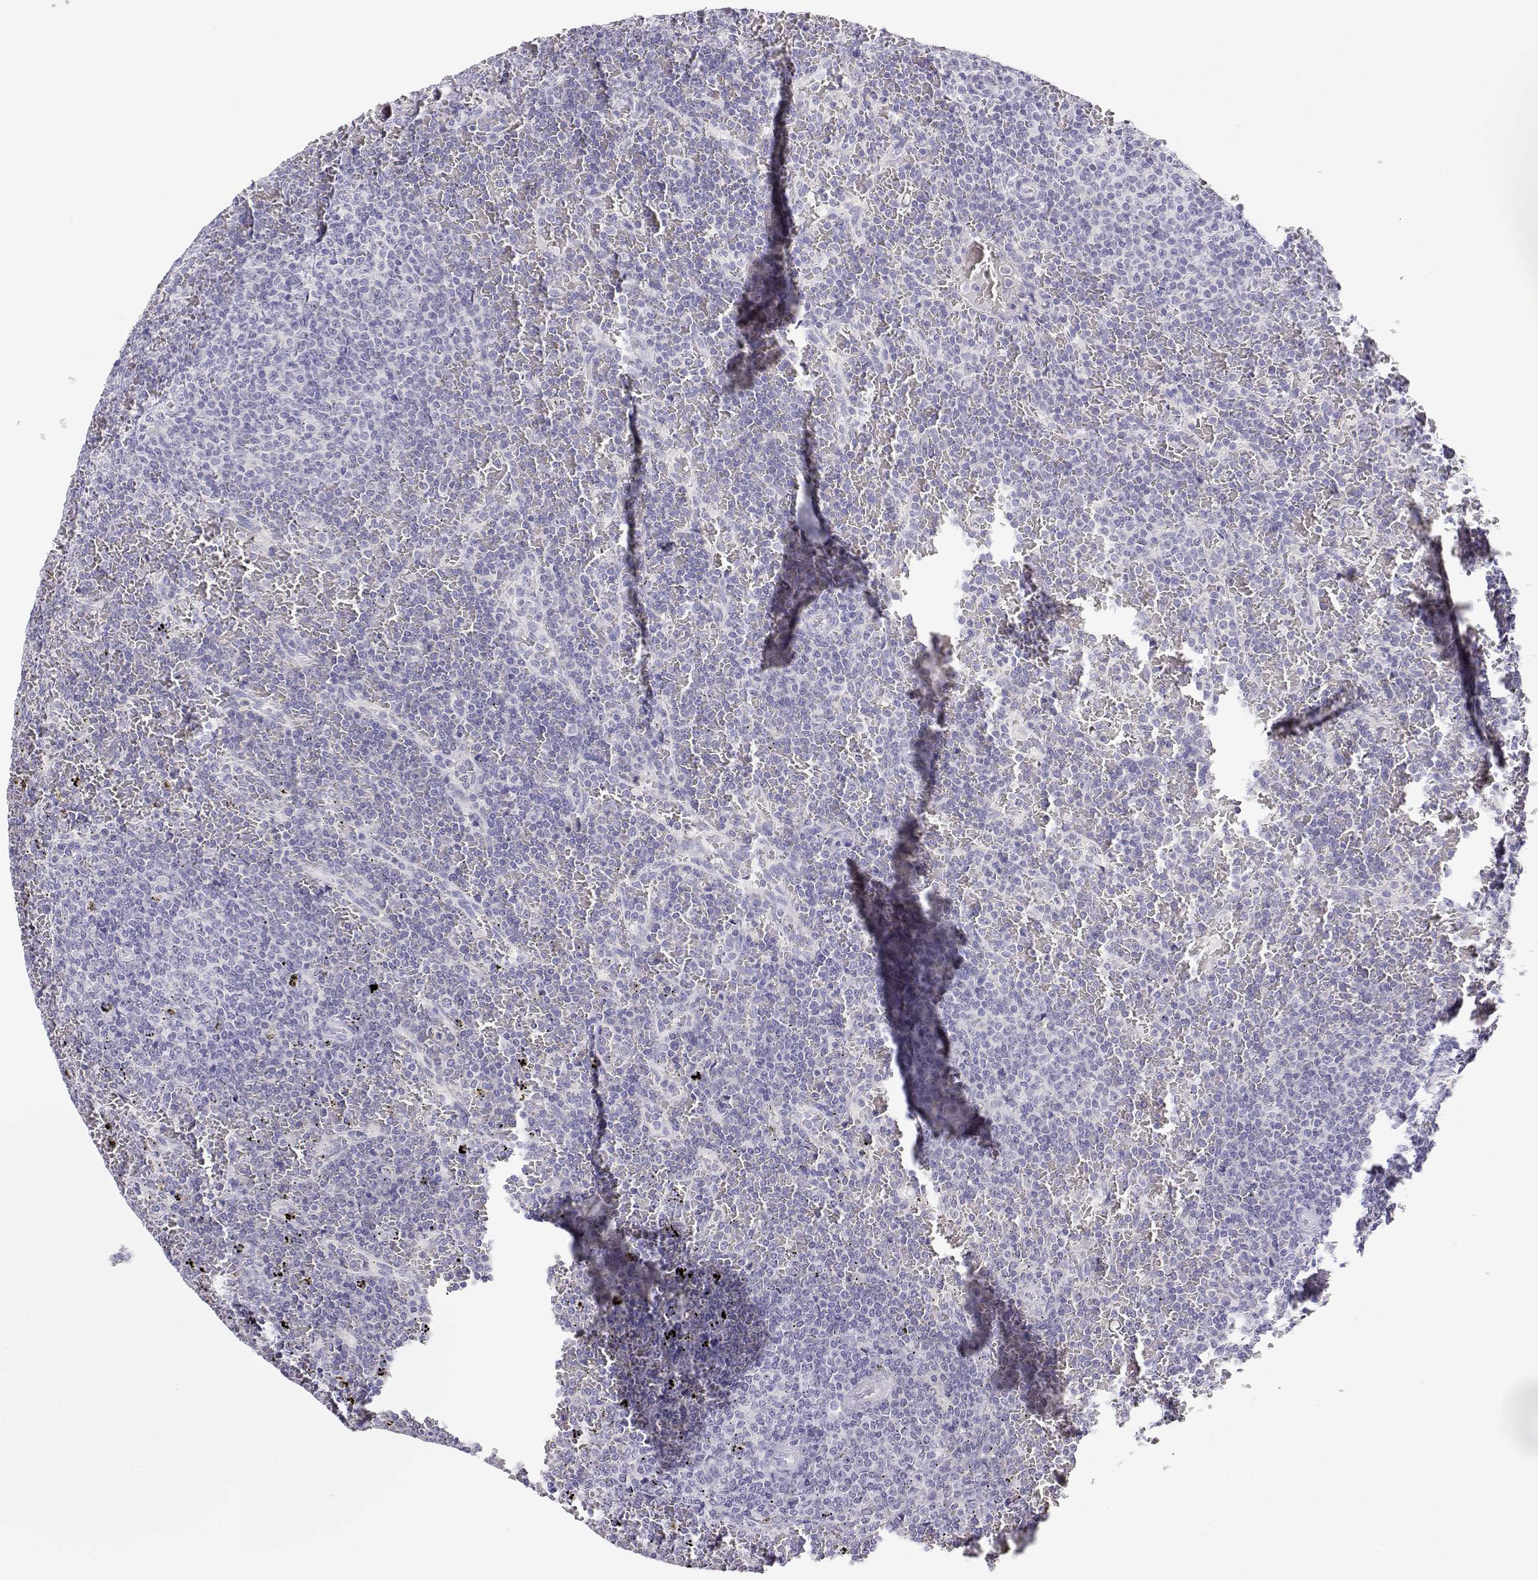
{"staining": {"intensity": "negative", "quantity": "none", "location": "none"}, "tissue": "lymphoma", "cell_type": "Tumor cells", "image_type": "cancer", "snomed": [{"axis": "morphology", "description": "Malignant lymphoma, non-Hodgkin's type, Low grade"}, {"axis": "topography", "description": "Spleen"}], "caption": "This is a micrograph of immunohistochemistry staining of lymphoma, which shows no staining in tumor cells.", "gene": "GPR174", "patient": {"sex": "female", "age": 77}}